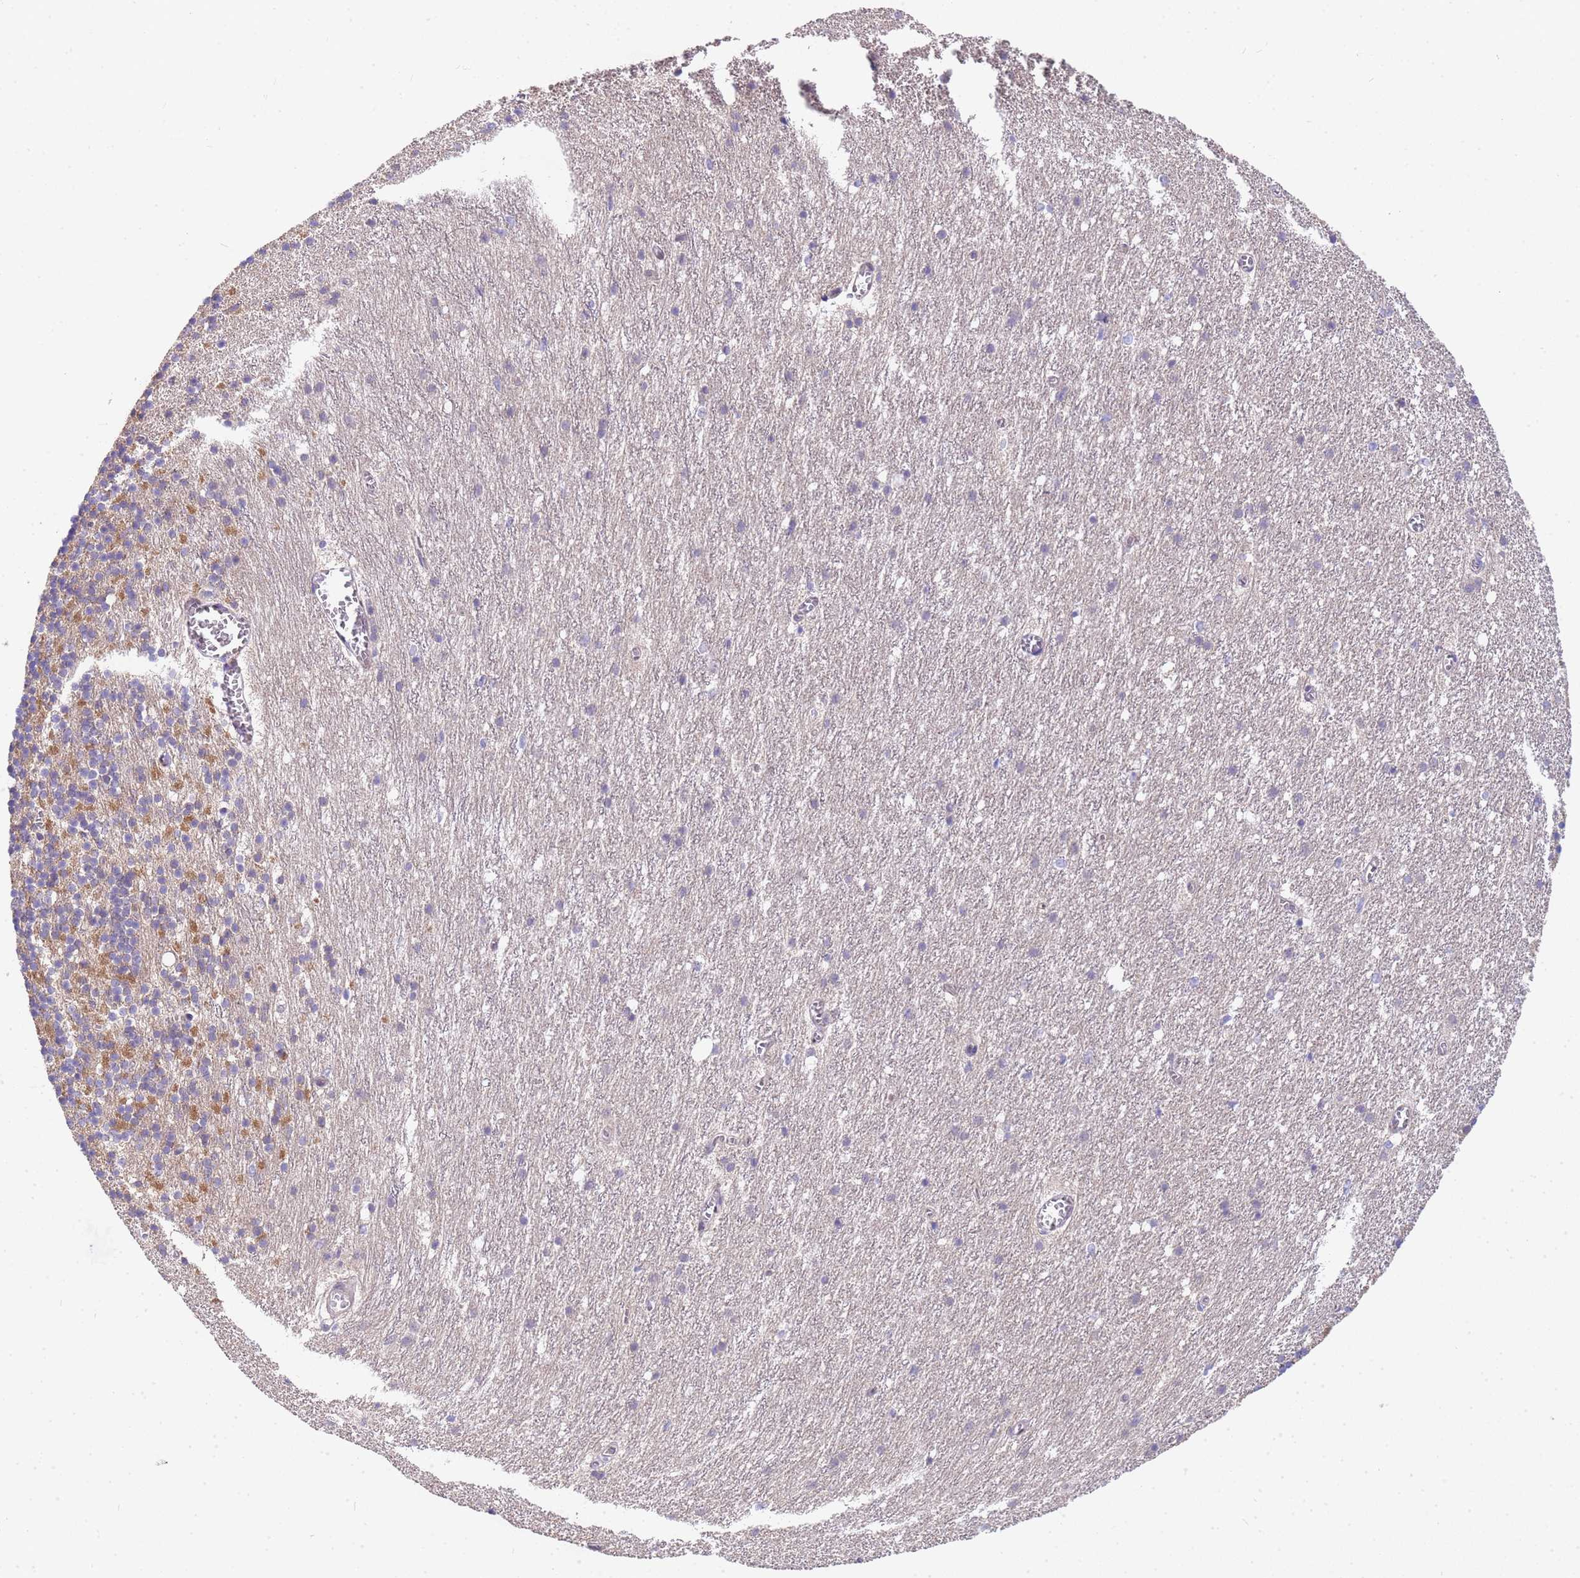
{"staining": {"intensity": "moderate", "quantity": "25%-75%", "location": "cytoplasmic/membranous"}, "tissue": "cerebellum", "cell_type": "Cells in granular layer", "image_type": "normal", "snomed": [{"axis": "morphology", "description": "Normal tissue, NOS"}, {"axis": "topography", "description": "Cerebellum"}], "caption": "A high-resolution micrograph shows immunohistochemistry (IHC) staining of normal cerebellum, which exhibits moderate cytoplasmic/membranous expression in about 25%-75% of cells in granular layer.", "gene": "TRMT10A", "patient": {"sex": "male", "age": 54}}